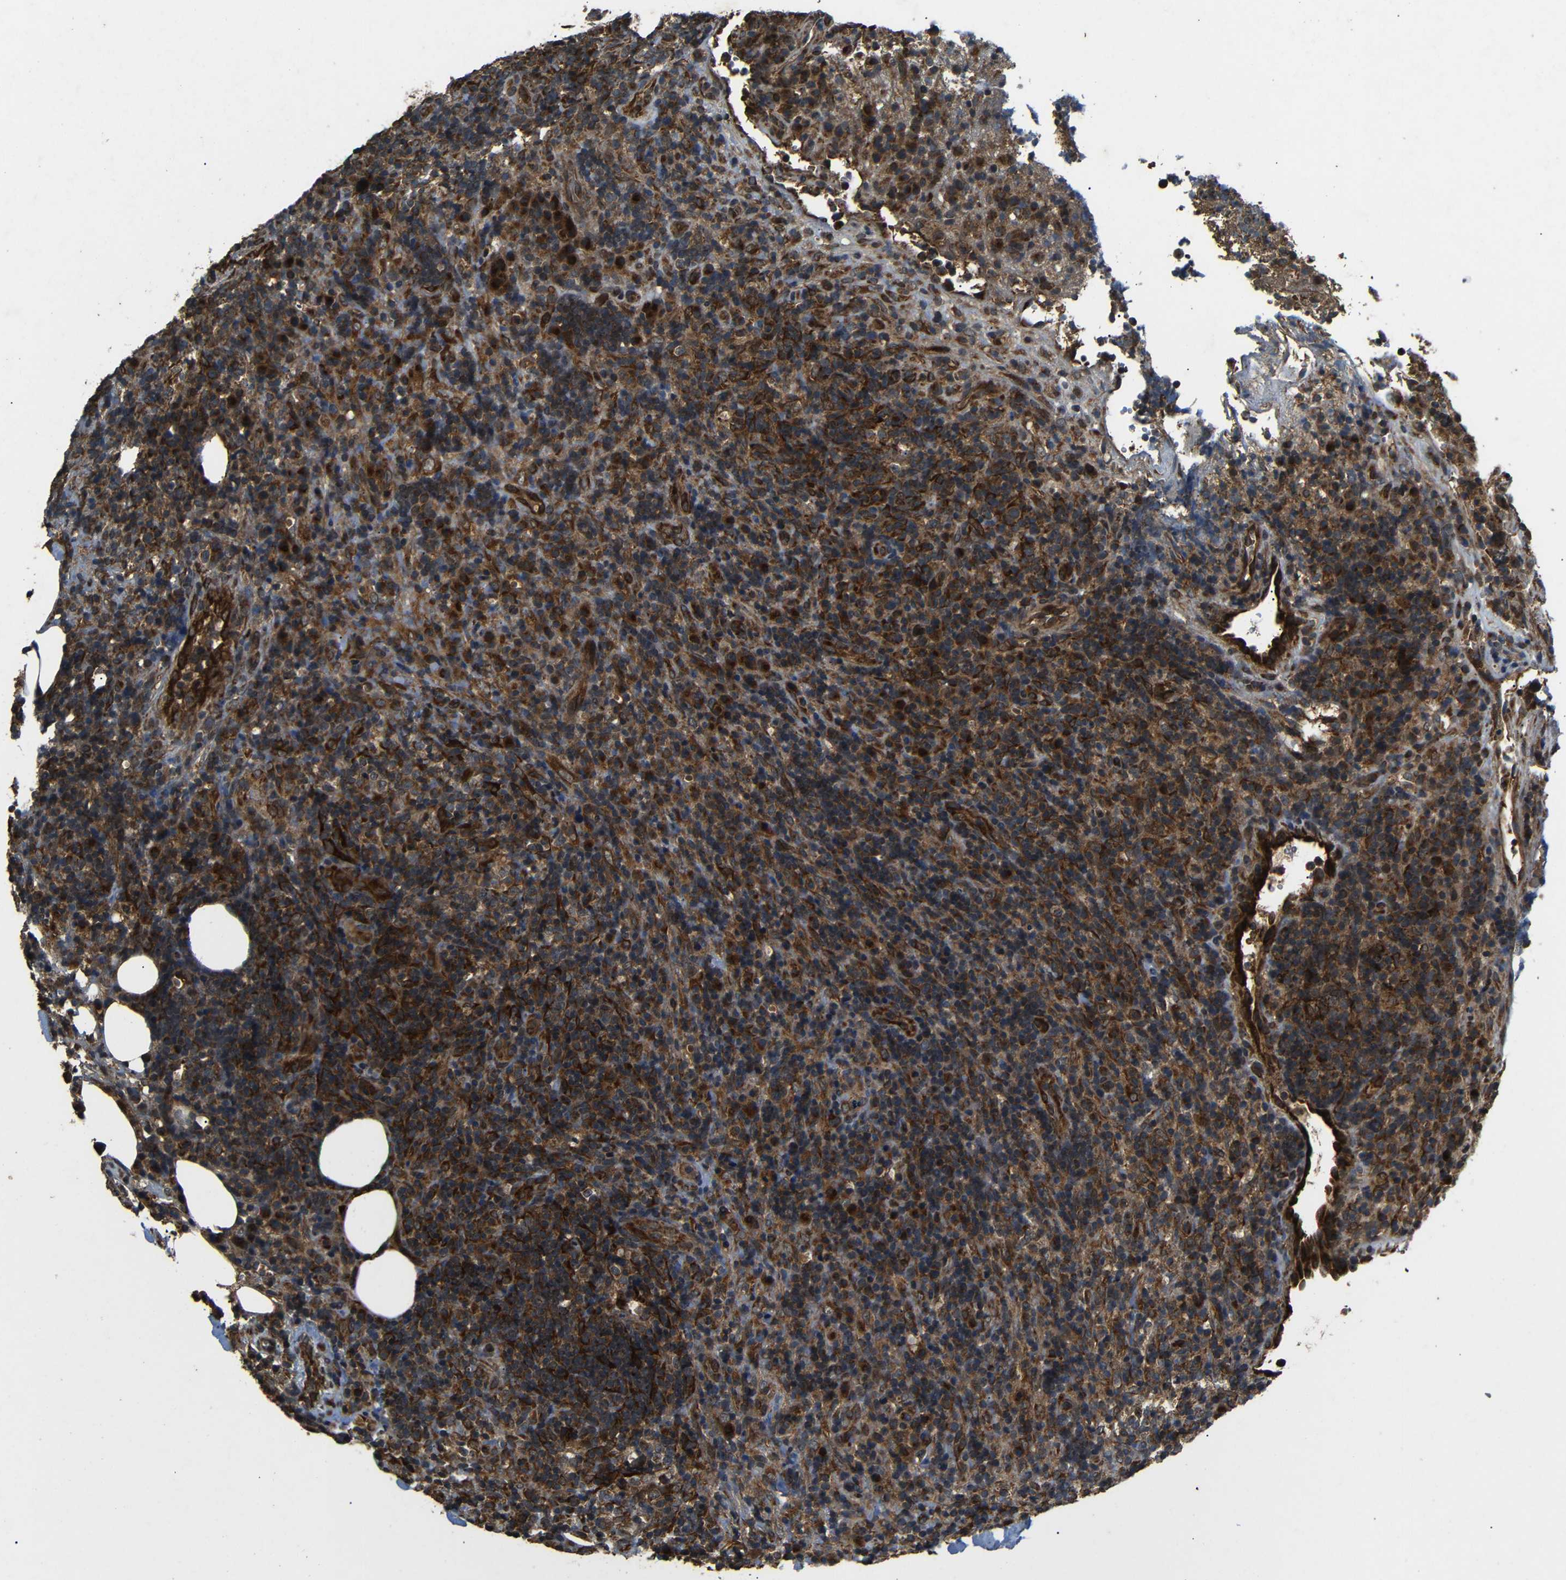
{"staining": {"intensity": "moderate", "quantity": ">75%", "location": "cytoplasmic/membranous"}, "tissue": "lymphoma", "cell_type": "Tumor cells", "image_type": "cancer", "snomed": [{"axis": "morphology", "description": "Malignant lymphoma, non-Hodgkin's type, High grade"}, {"axis": "topography", "description": "Lymph node"}], "caption": "Protein expression analysis of human lymphoma reveals moderate cytoplasmic/membranous positivity in approximately >75% of tumor cells. The staining is performed using DAB brown chromogen to label protein expression. The nuclei are counter-stained blue using hematoxylin.", "gene": "TRPC1", "patient": {"sex": "female", "age": 76}}